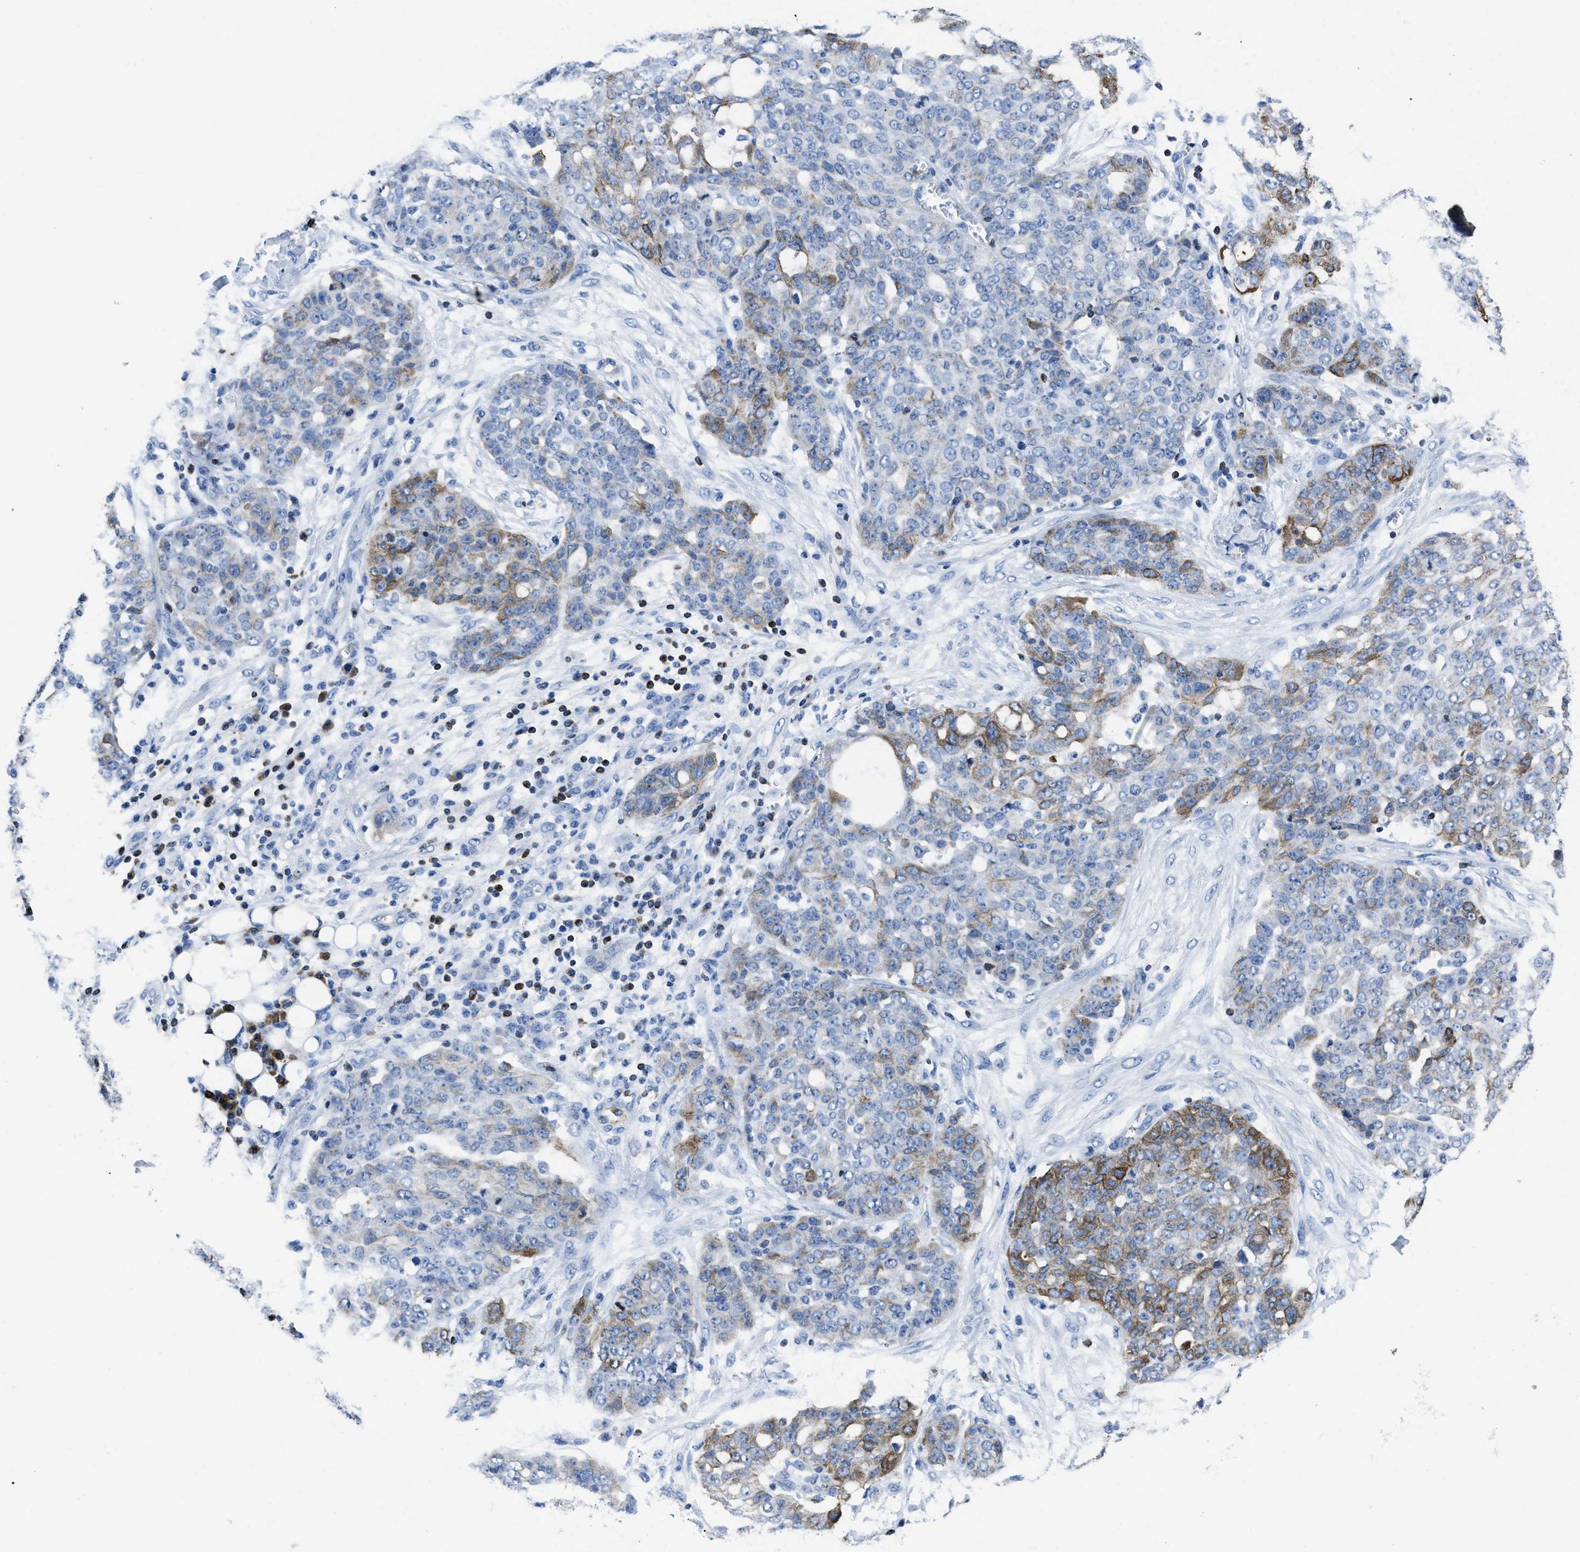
{"staining": {"intensity": "moderate", "quantity": "<25%", "location": "cytoplasmic/membranous"}, "tissue": "ovarian cancer", "cell_type": "Tumor cells", "image_type": "cancer", "snomed": [{"axis": "morphology", "description": "Cystadenocarcinoma, serous, NOS"}, {"axis": "topography", "description": "Soft tissue"}, {"axis": "topography", "description": "Ovary"}], "caption": "This is an image of IHC staining of serous cystadenocarcinoma (ovarian), which shows moderate staining in the cytoplasmic/membranous of tumor cells.", "gene": "ITGA3", "patient": {"sex": "female", "age": 57}}